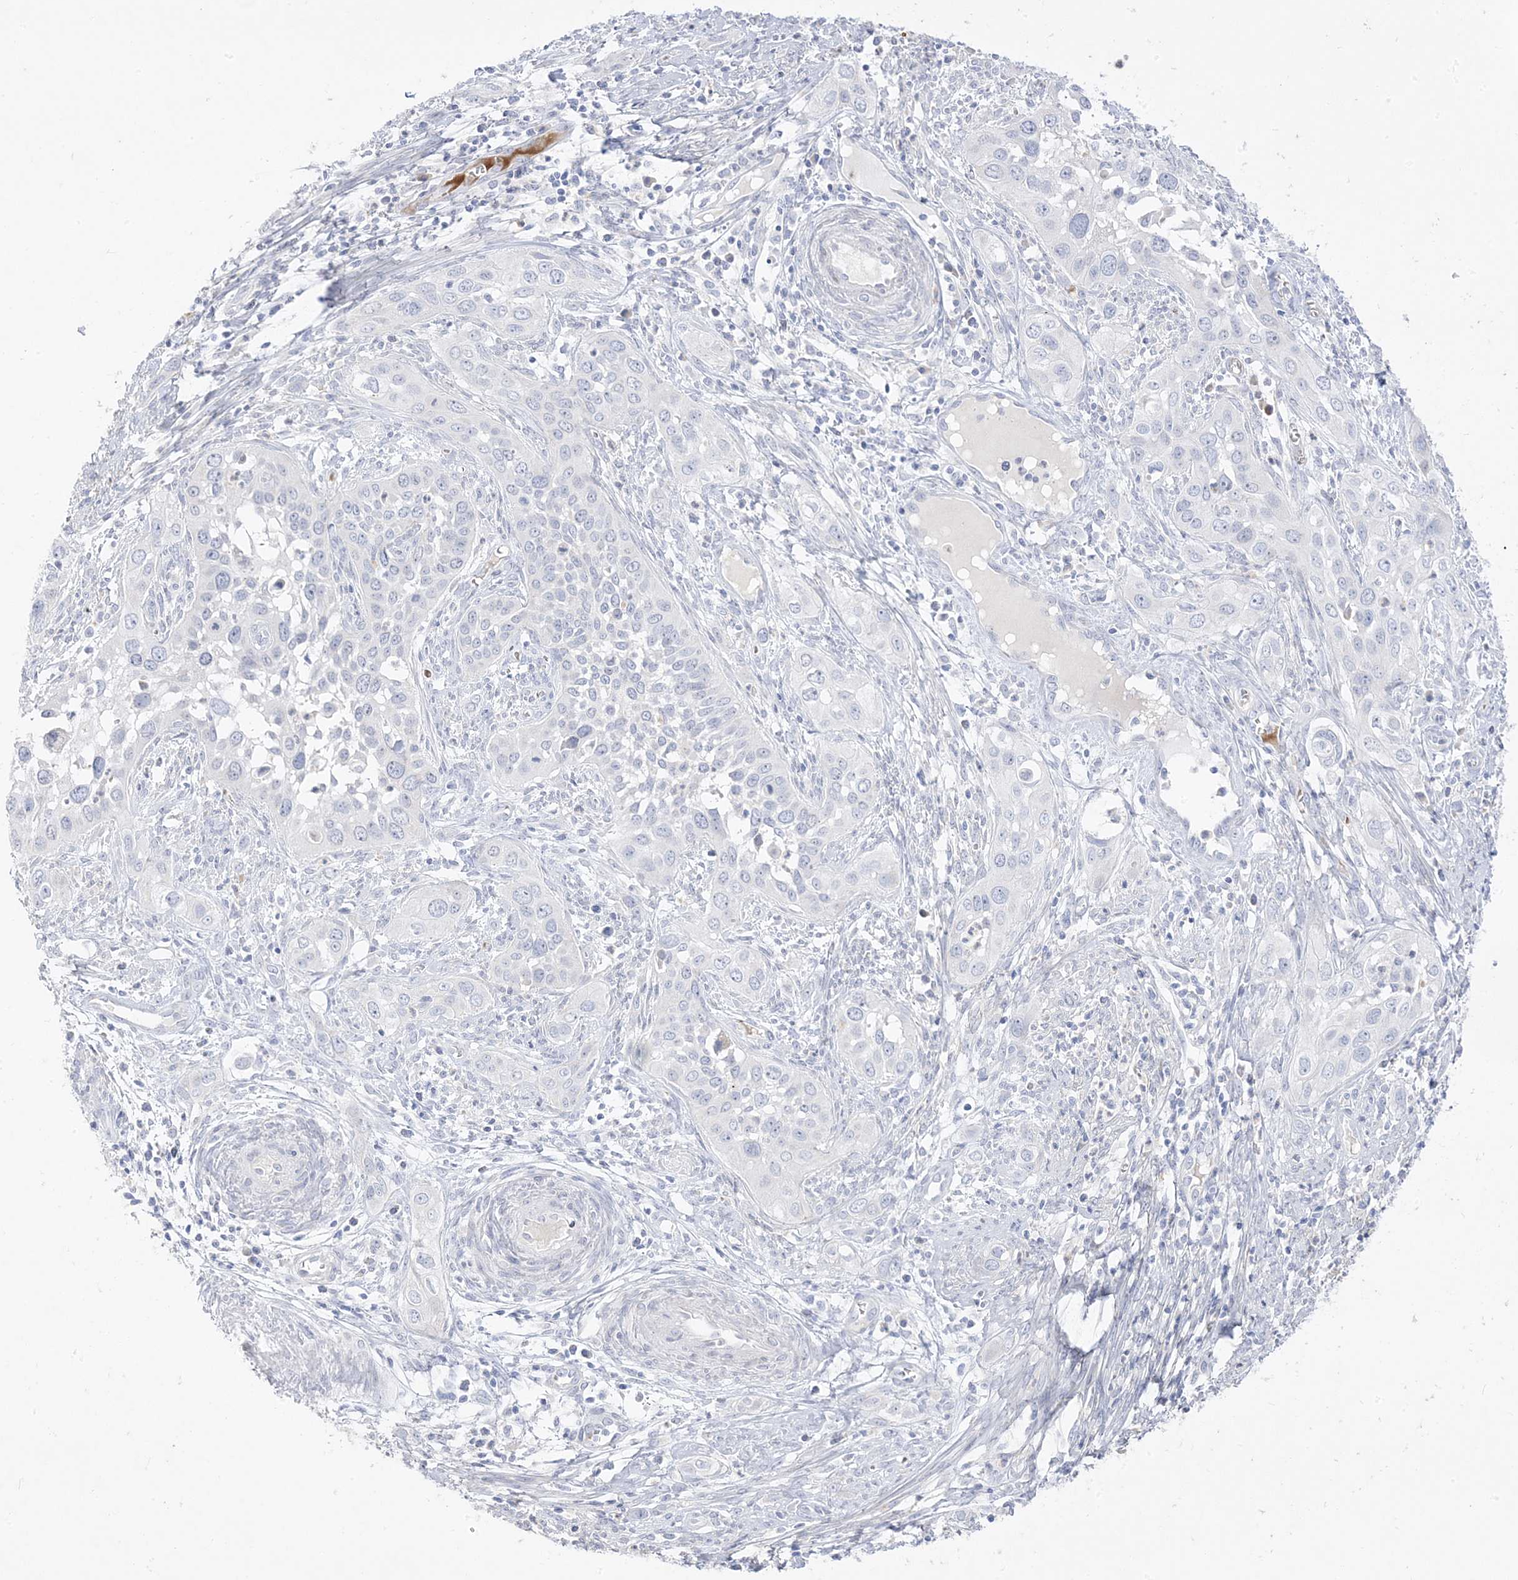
{"staining": {"intensity": "negative", "quantity": "none", "location": "none"}, "tissue": "cervical cancer", "cell_type": "Tumor cells", "image_type": "cancer", "snomed": [{"axis": "morphology", "description": "Squamous cell carcinoma, NOS"}, {"axis": "topography", "description": "Cervix"}], "caption": "A photomicrograph of human squamous cell carcinoma (cervical) is negative for staining in tumor cells.", "gene": "TRANK1", "patient": {"sex": "female", "age": 34}}